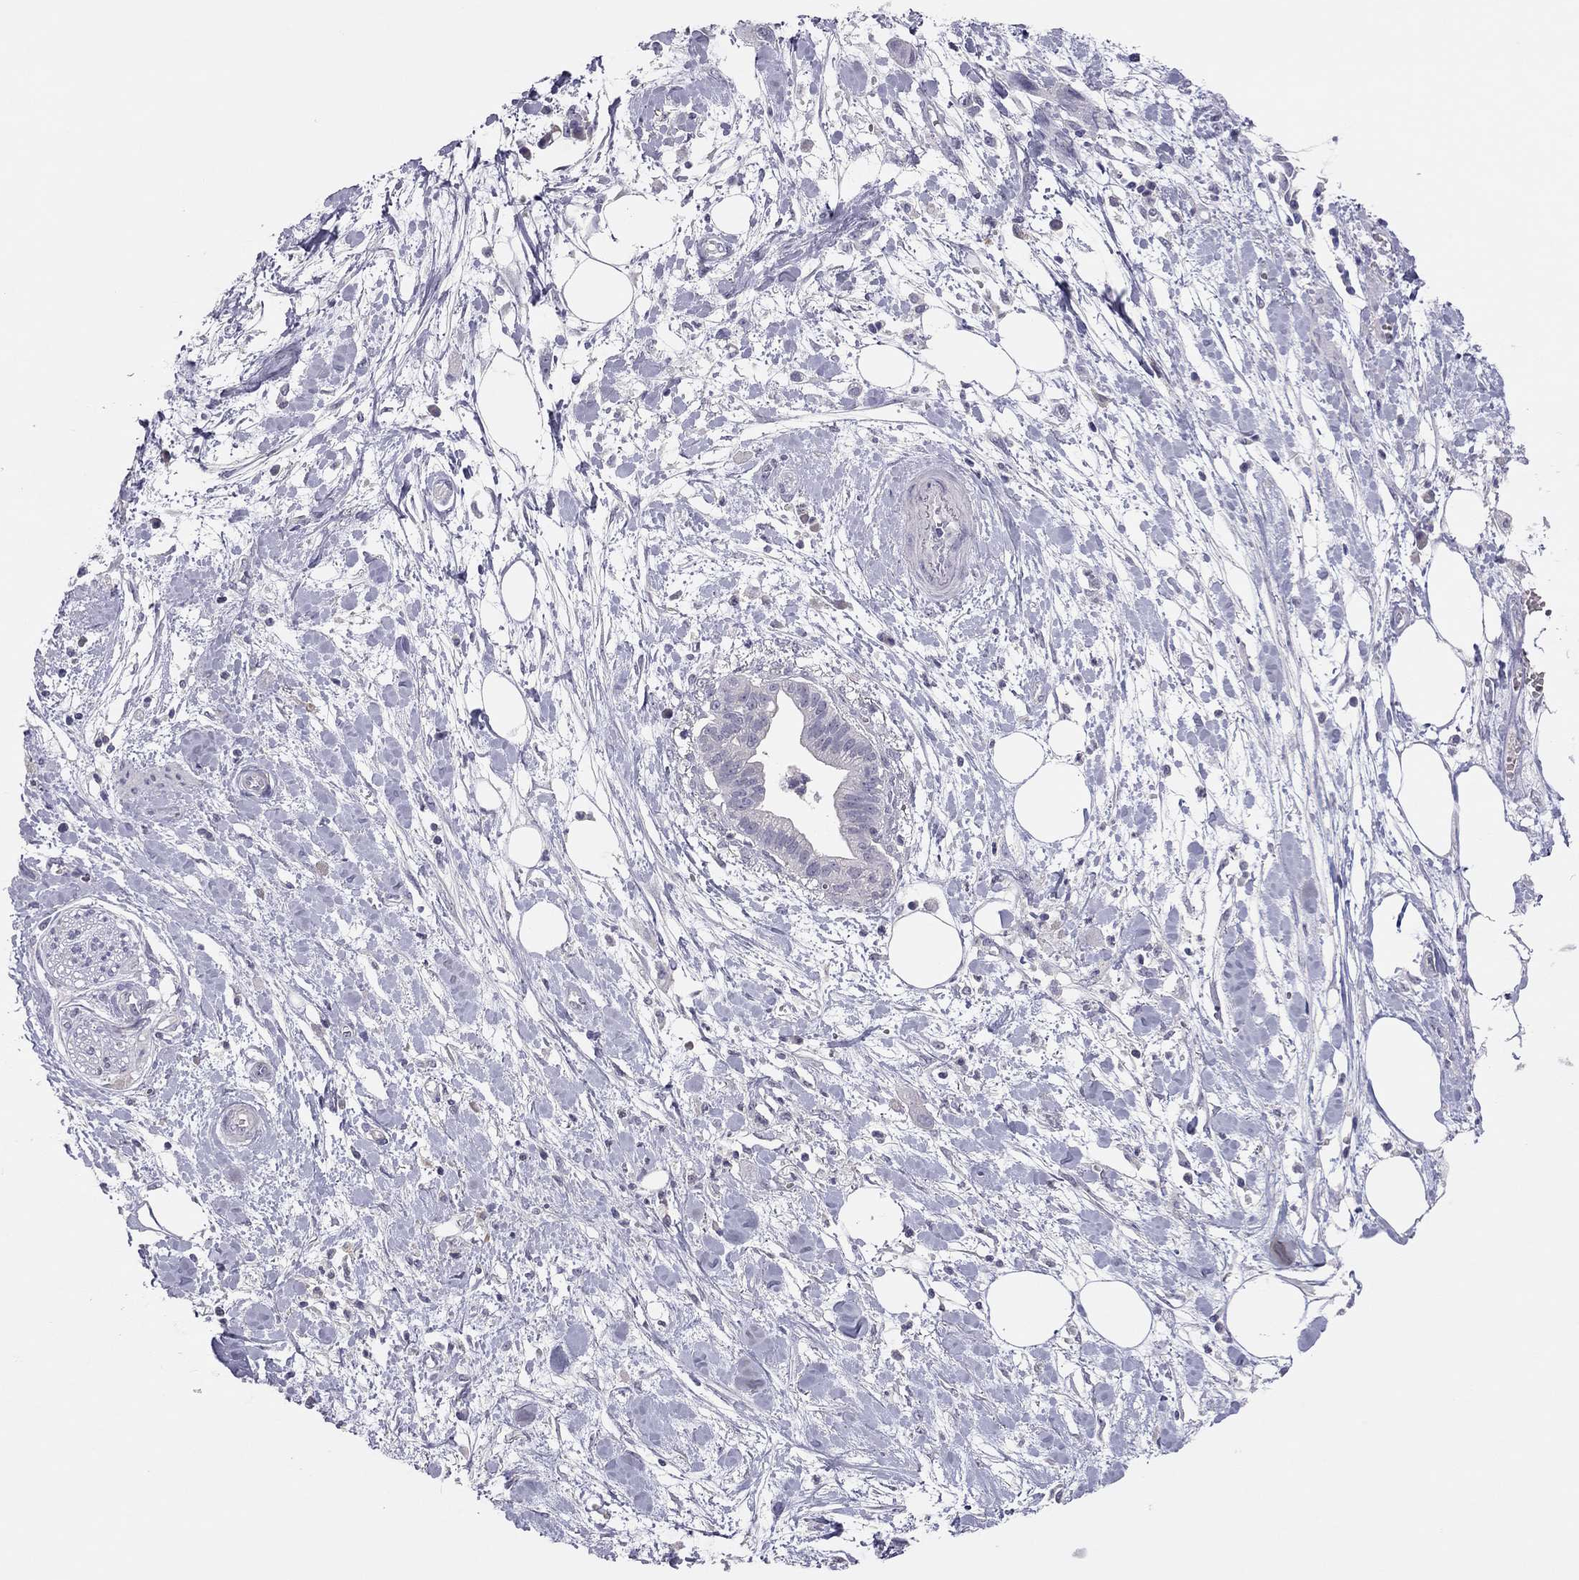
{"staining": {"intensity": "negative", "quantity": "none", "location": "none"}, "tissue": "pancreatic cancer", "cell_type": "Tumor cells", "image_type": "cancer", "snomed": [{"axis": "morphology", "description": "Normal tissue, NOS"}, {"axis": "morphology", "description": "Adenocarcinoma, NOS"}, {"axis": "topography", "description": "Lymph node"}, {"axis": "topography", "description": "Pancreas"}], "caption": "Tumor cells are negative for protein expression in human pancreatic adenocarcinoma.", "gene": "ADORA2A", "patient": {"sex": "female", "age": 58}}